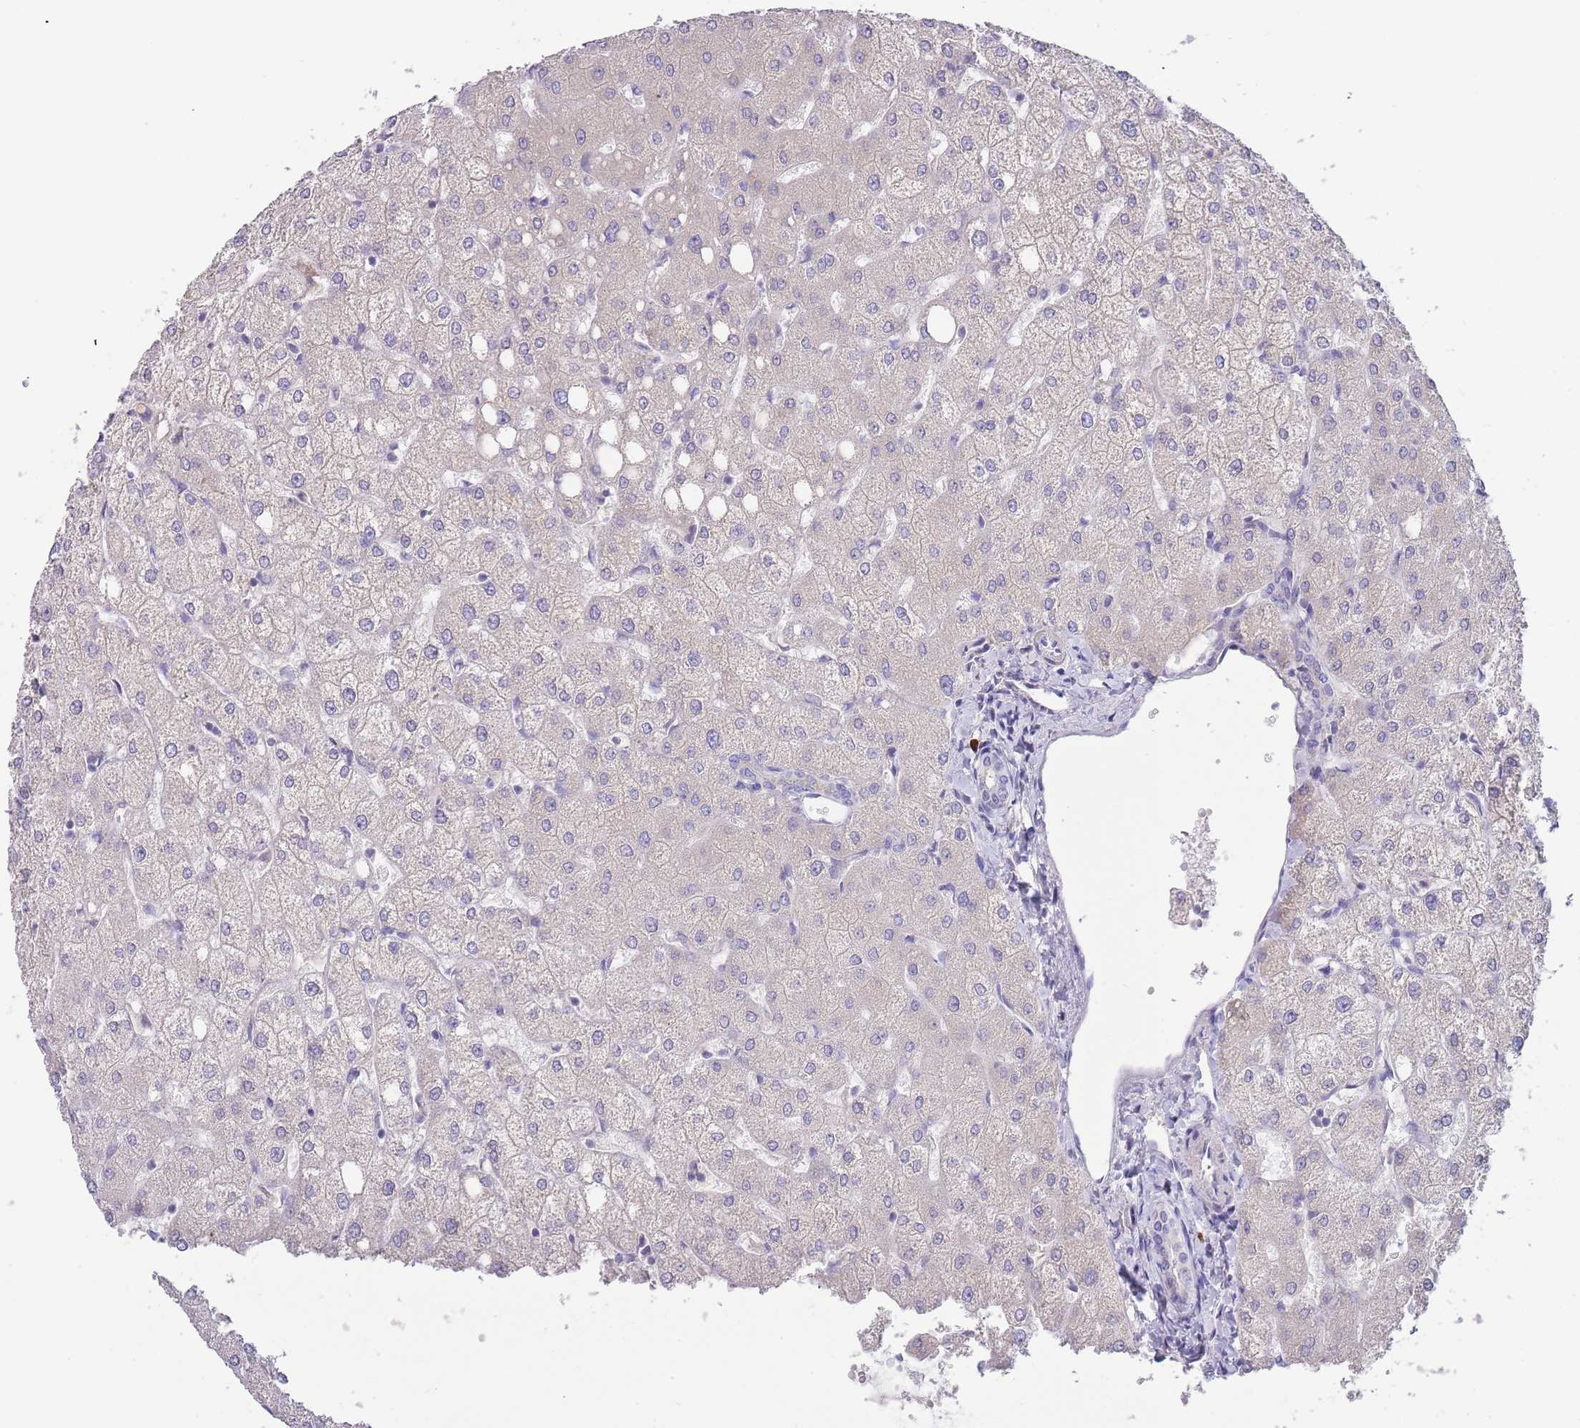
{"staining": {"intensity": "negative", "quantity": "none", "location": "none"}, "tissue": "liver", "cell_type": "Cholangiocytes", "image_type": "normal", "snomed": [{"axis": "morphology", "description": "Normal tissue, NOS"}, {"axis": "topography", "description": "Liver"}], "caption": "DAB (3,3'-diaminobenzidine) immunohistochemical staining of normal liver demonstrates no significant expression in cholangiocytes.", "gene": "SUSD1", "patient": {"sex": "female", "age": 54}}